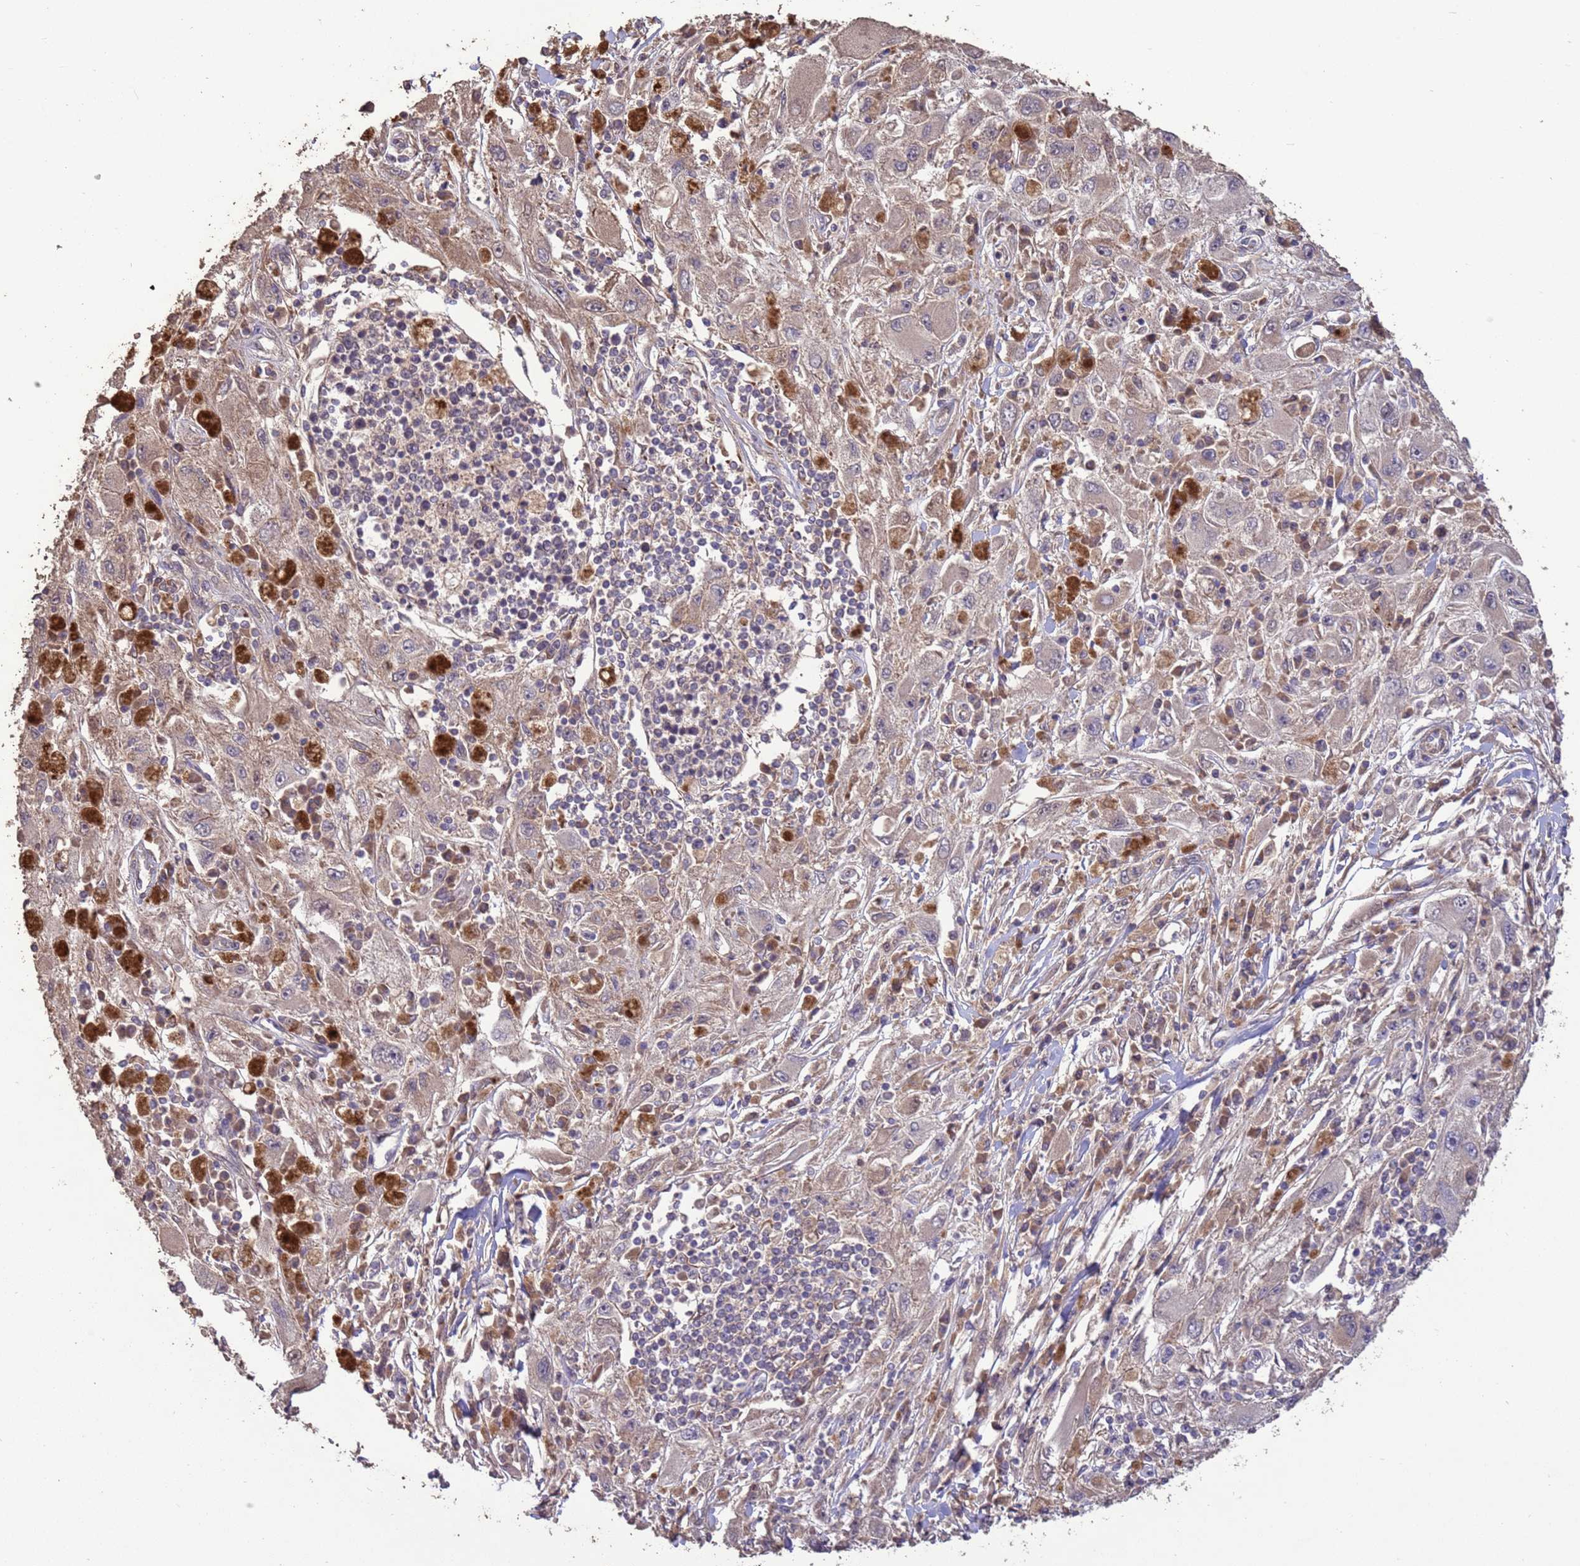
{"staining": {"intensity": "weak", "quantity": "<25%", "location": "cytoplasmic/membranous"}, "tissue": "melanoma", "cell_type": "Tumor cells", "image_type": "cancer", "snomed": [{"axis": "morphology", "description": "Malignant melanoma, Metastatic site"}, {"axis": "topography", "description": "Skin"}], "caption": "Photomicrograph shows no protein staining in tumor cells of melanoma tissue.", "gene": "SLC9B2", "patient": {"sex": "male", "age": 53}}